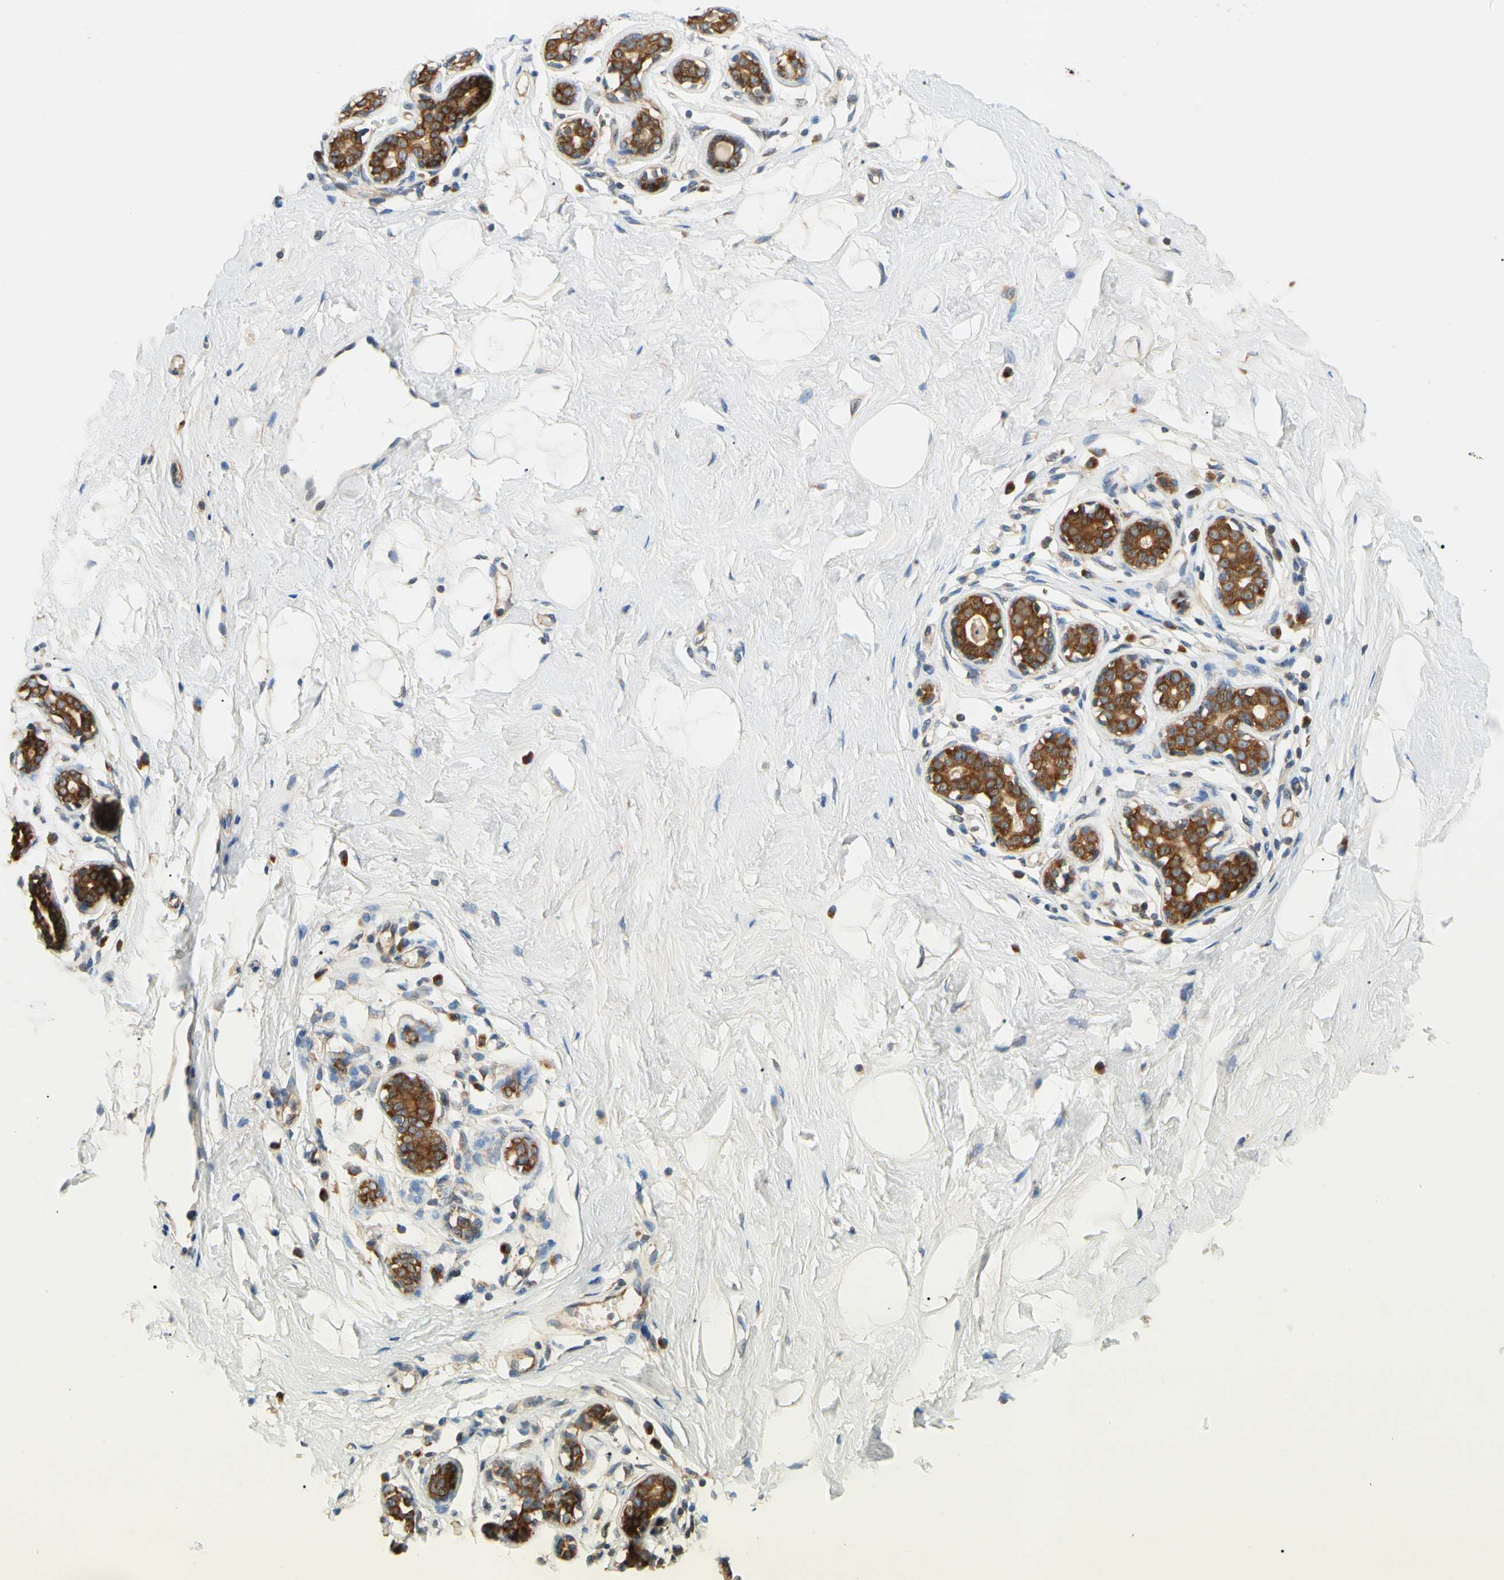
{"staining": {"intensity": "negative", "quantity": "none", "location": "none"}, "tissue": "breast", "cell_type": "Adipocytes", "image_type": "normal", "snomed": [{"axis": "morphology", "description": "Normal tissue, NOS"}, {"axis": "topography", "description": "Breast"}], "caption": "An image of breast stained for a protein demonstrates no brown staining in adipocytes. (DAB immunohistochemistry (IHC) visualized using brightfield microscopy, high magnification).", "gene": "LRRC47", "patient": {"sex": "female", "age": 23}}